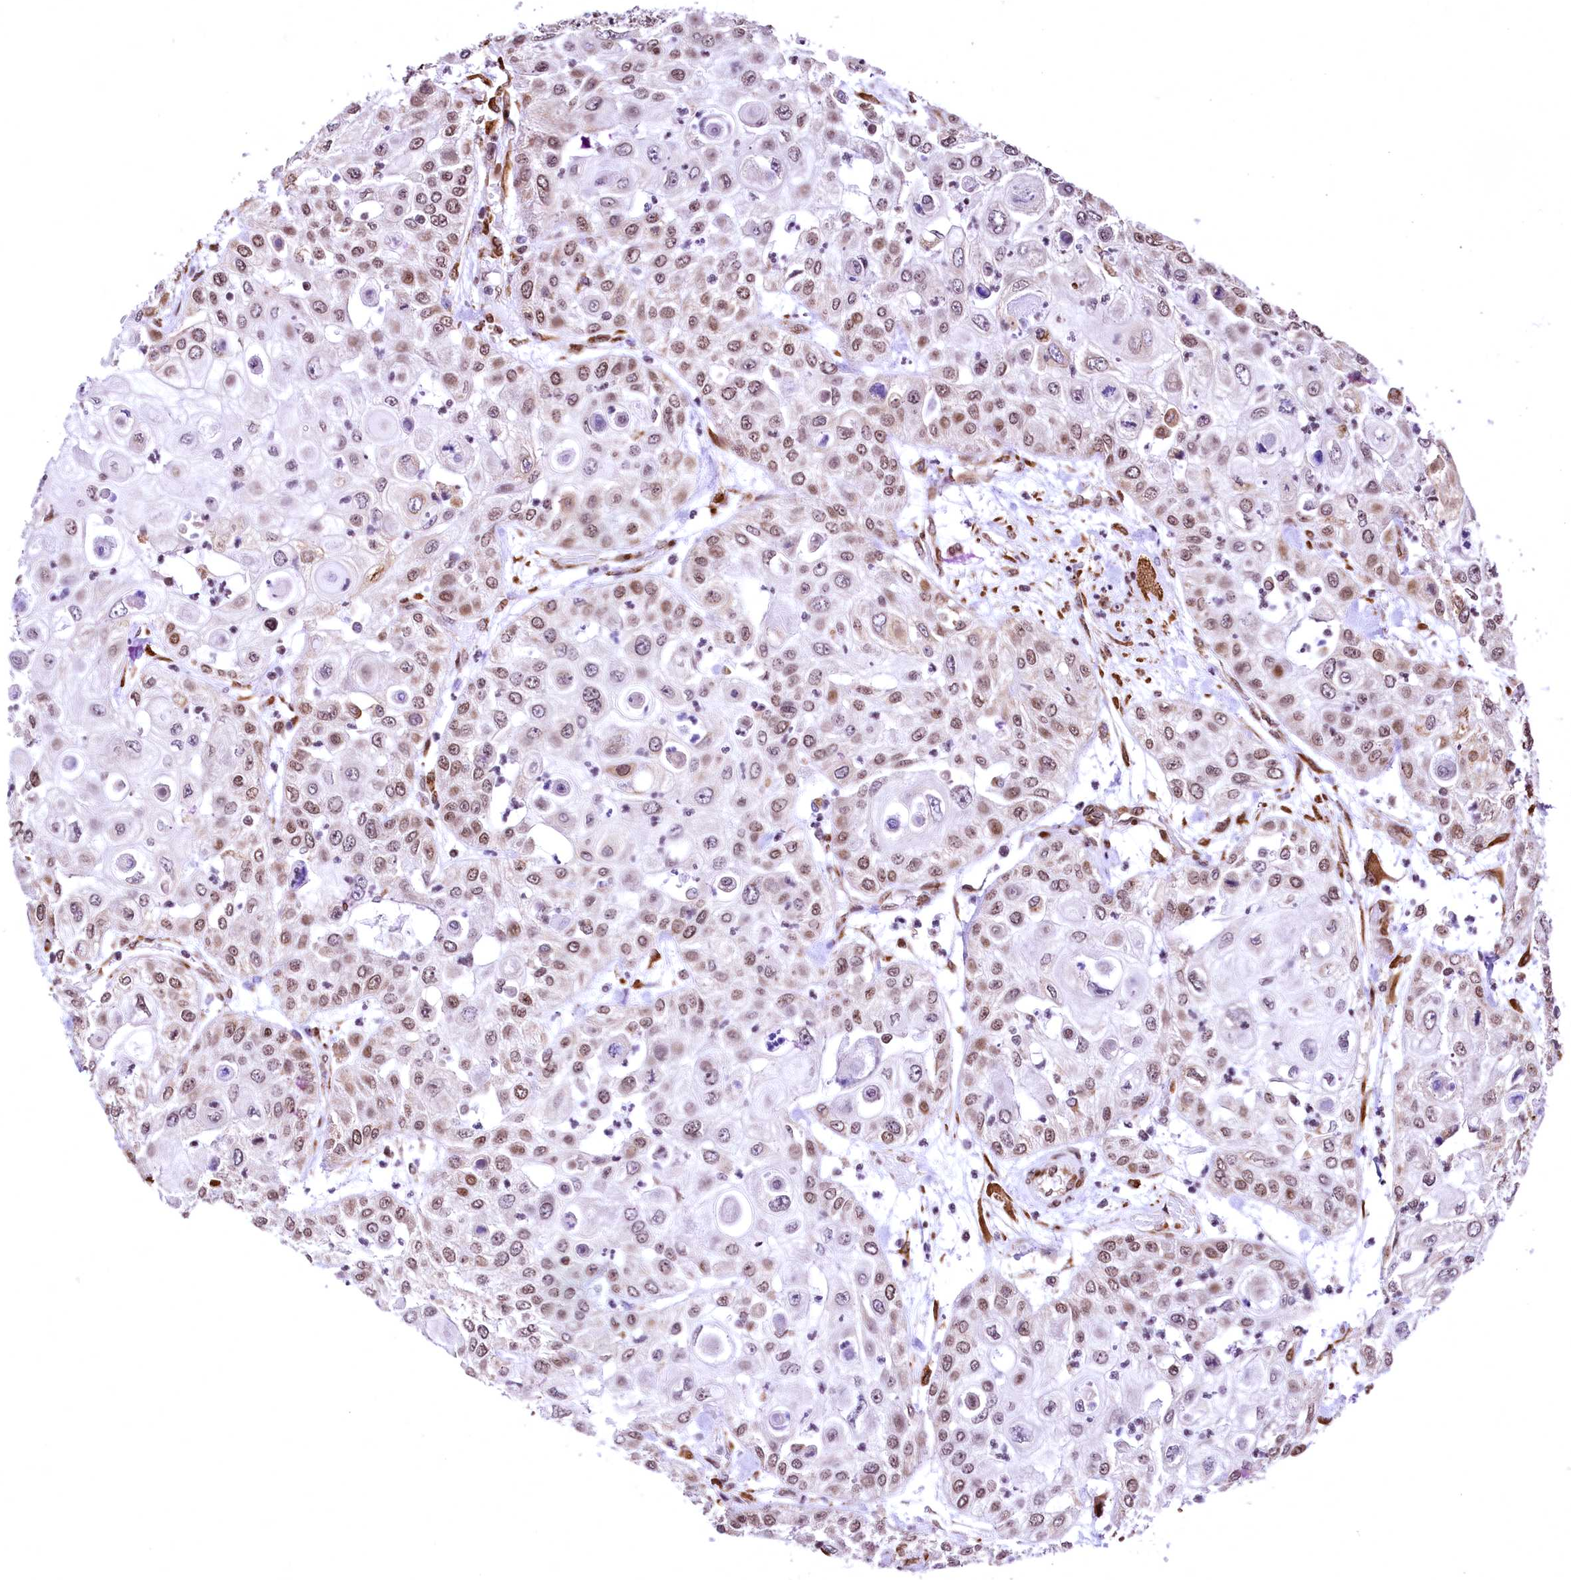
{"staining": {"intensity": "moderate", "quantity": "<25%", "location": "nuclear"}, "tissue": "urothelial cancer", "cell_type": "Tumor cells", "image_type": "cancer", "snomed": [{"axis": "morphology", "description": "Urothelial carcinoma, High grade"}, {"axis": "topography", "description": "Urinary bladder"}], "caption": "Urothelial carcinoma (high-grade) stained with DAB (3,3'-diaminobenzidine) immunohistochemistry demonstrates low levels of moderate nuclear positivity in about <25% of tumor cells. Nuclei are stained in blue.", "gene": "PDS5B", "patient": {"sex": "female", "age": 79}}